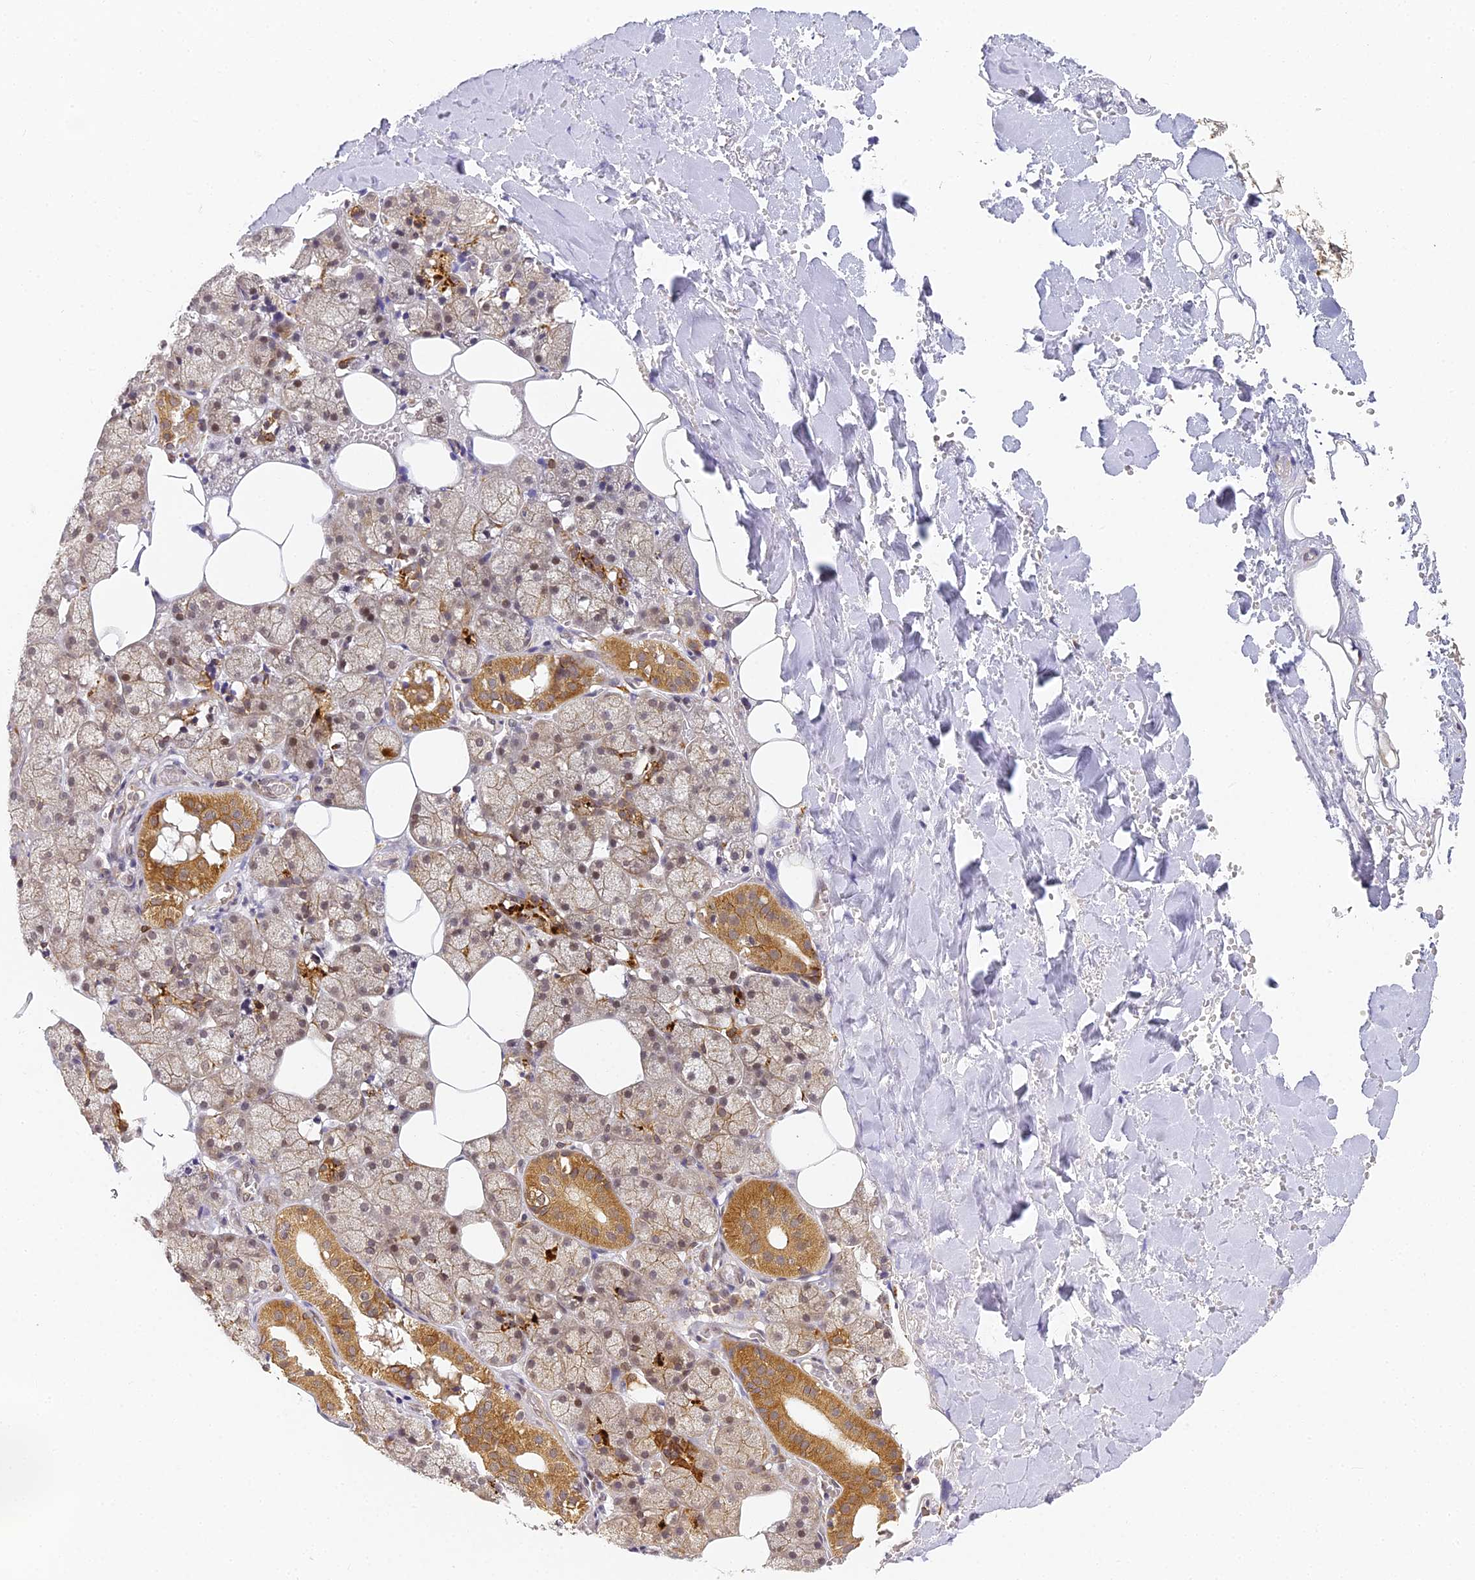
{"staining": {"intensity": "moderate", "quantity": "25%-75%", "location": "cytoplasmic/membranous,nuclear"}, "tissue": "salivary gland", "cell_type": "Glandular cells", "image_type": "normal", "snomed": [{"axis": "morphology", "description": "Normal tissue, NOS"}, {"axis": "topography", "description": "Salivary gland"}], "caption": "IHC micrograph of benign human salivary gland stained for a protein (brown), which demonstrates medium levels of moderate cytoplasmic/membranous,nuclear positivity in approximately 25%-75% of glandular cells.", "gene": "DNAAF10", "patient": {"sex": "male", "age": 62}}